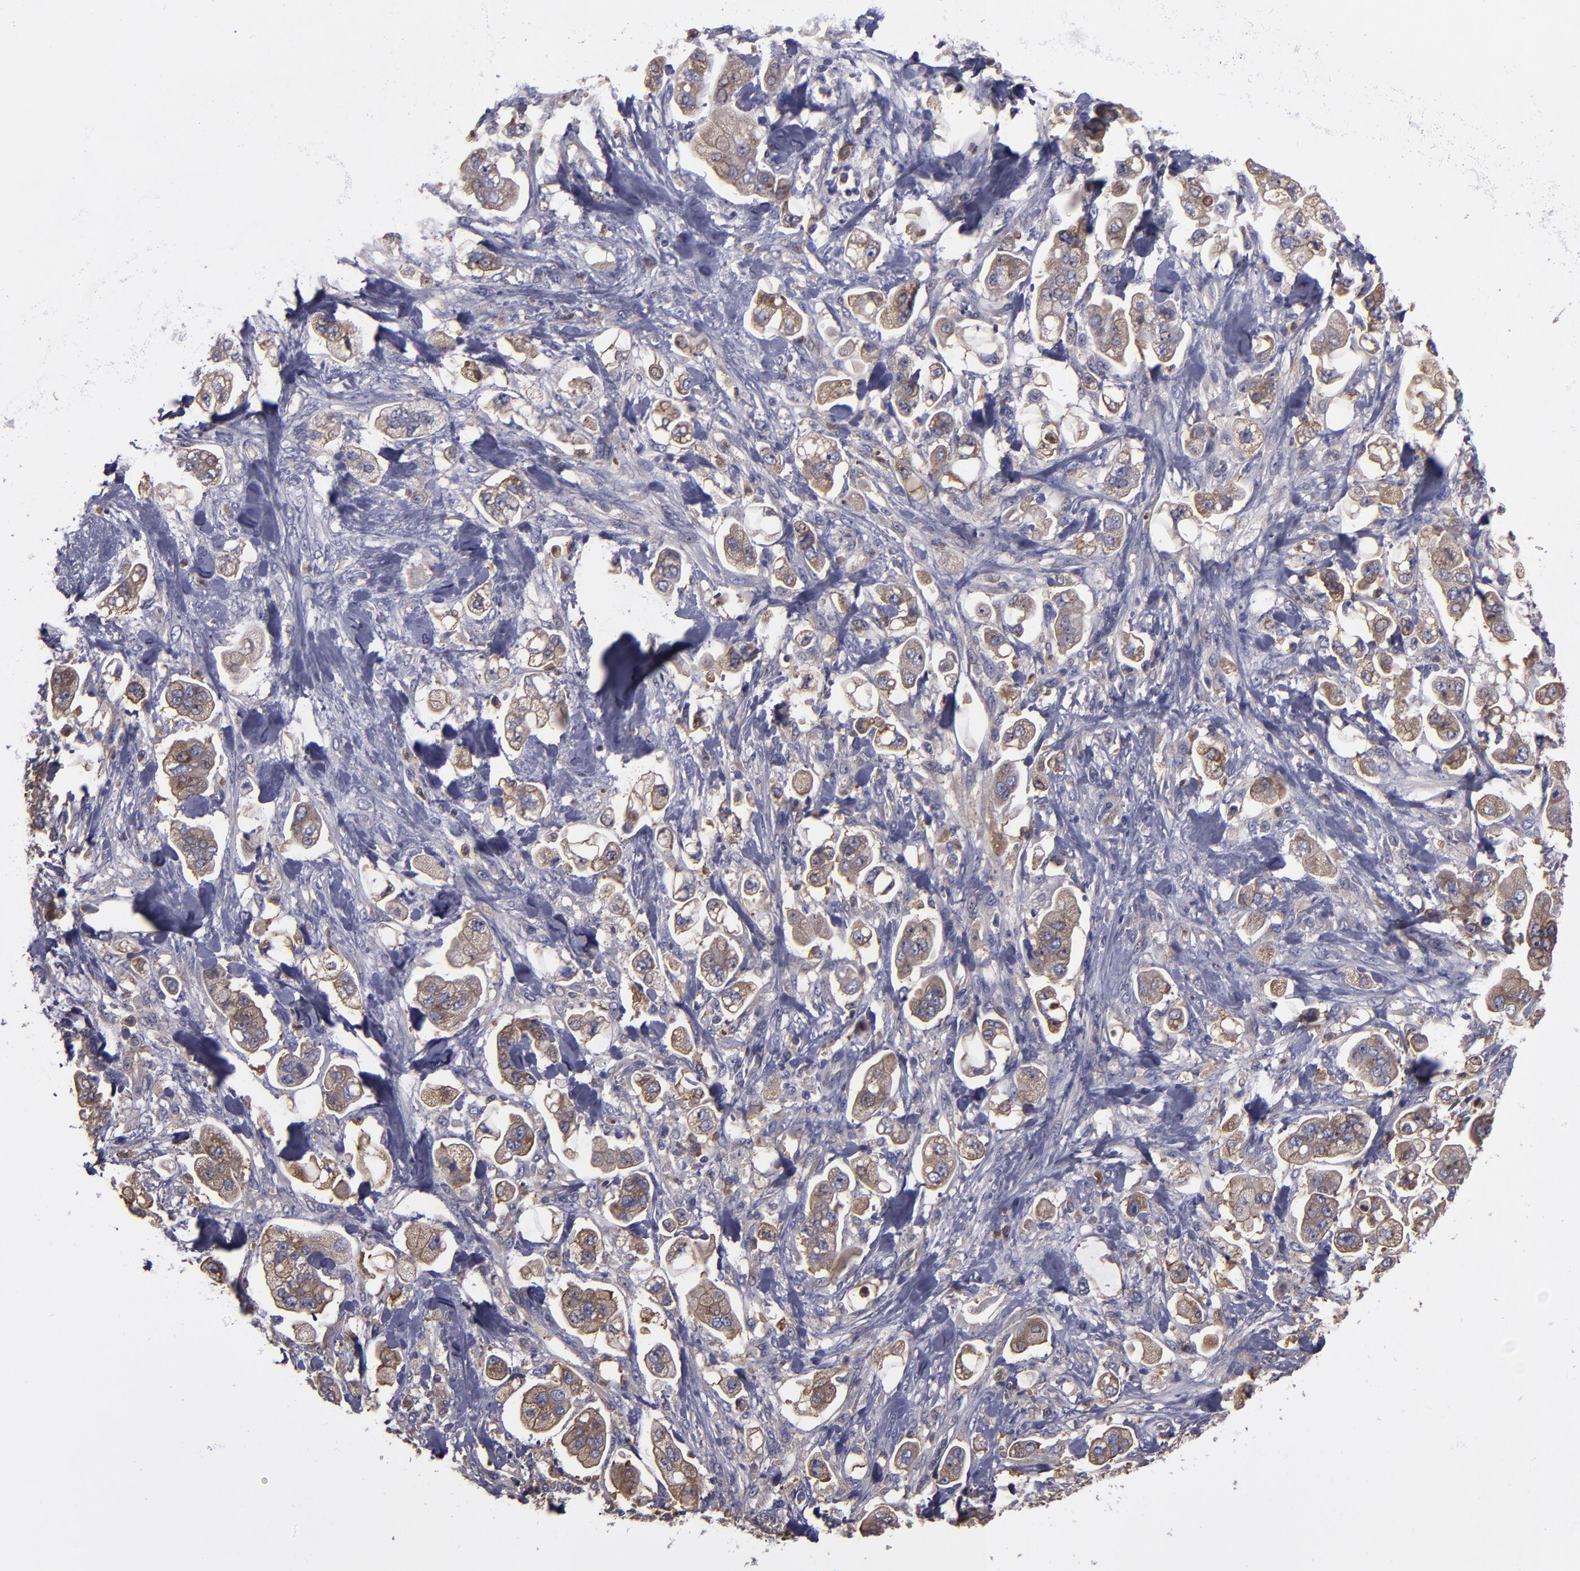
{"staining": {"intensity": "moderate", "quantity": "25%-75%", "location": "cytoplasmic/membranous"}, "tissue": "stomach cancer", "cell_type": "Tumor cells", "image_type": "cancer", "snomed": [{"axis": "morphology", "description": "Adenocarcinoma, NOS"}, {"axis": "topography", "description": "Stomach"}], "caption": "Immunohistochemistry (DAB) staining of human adenocarcinoma (stomach) displays moderate cytoplasmic/membranous protein positivity in approximately 25%-75% of tumor cells.", "gene": "CARS1", "patient": {"sex": "male", "age": 62}}